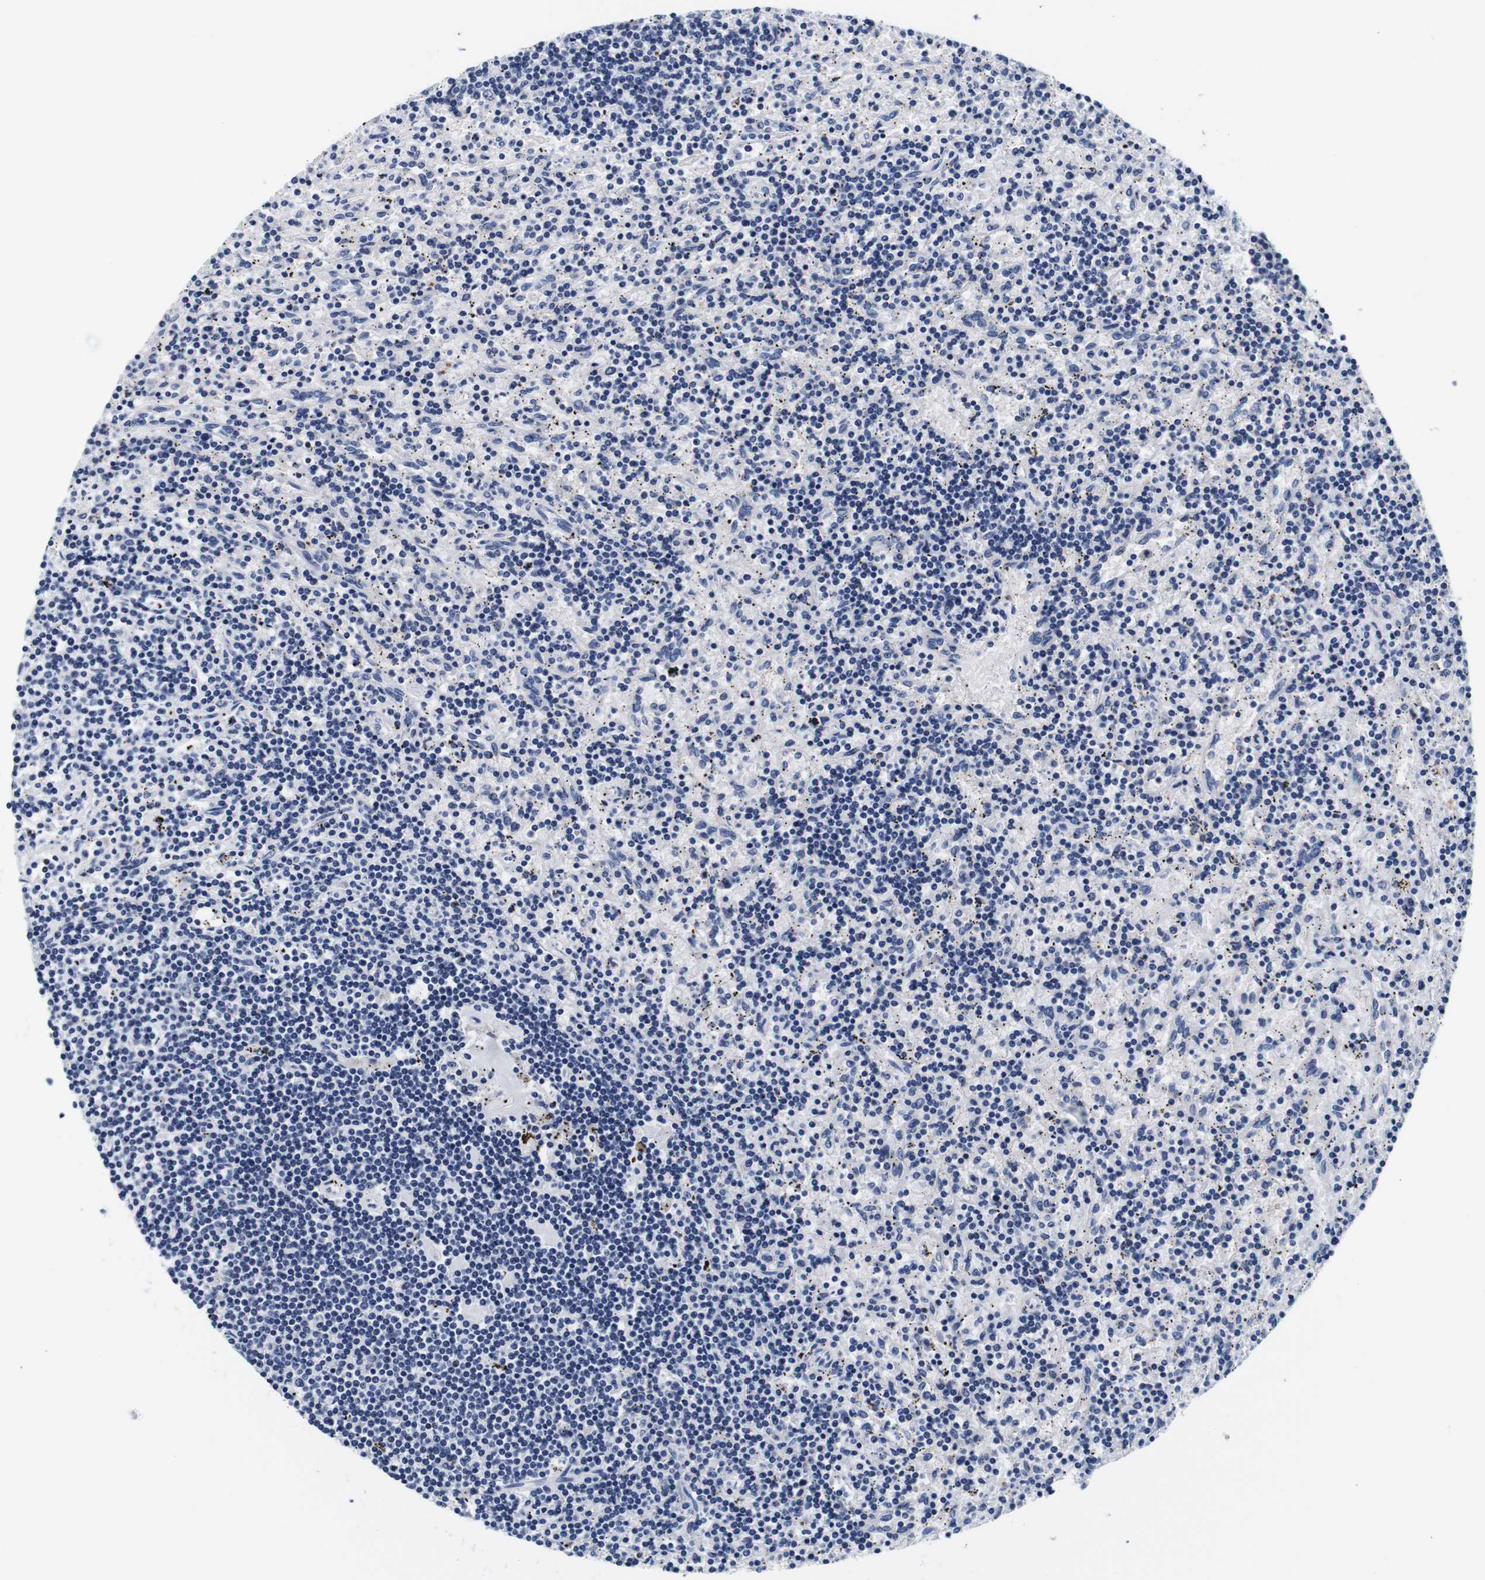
{"staining": {"intensity": "negative", "quantity": "none", "location": "none"}, "tissue": "lymphoma", "cell_type": "Tumor cells", "image_type": "cancer", "snomed": [{"axis": "morphology", "description": "Malignant lymphoma, non-Hodgkin's type, Low grade"}, {"axis": "topography", "description": "Spleen"}], "caption": "Tumor cells are negative for brown protein staining in lymphoma. (DAB (3,3'-diaminobenzidine) immunohistochemistry visualized using brightfield microscopy, high magnification).", "gene": "GP1BA", "patient": {"sex": "male", "age": 76}}